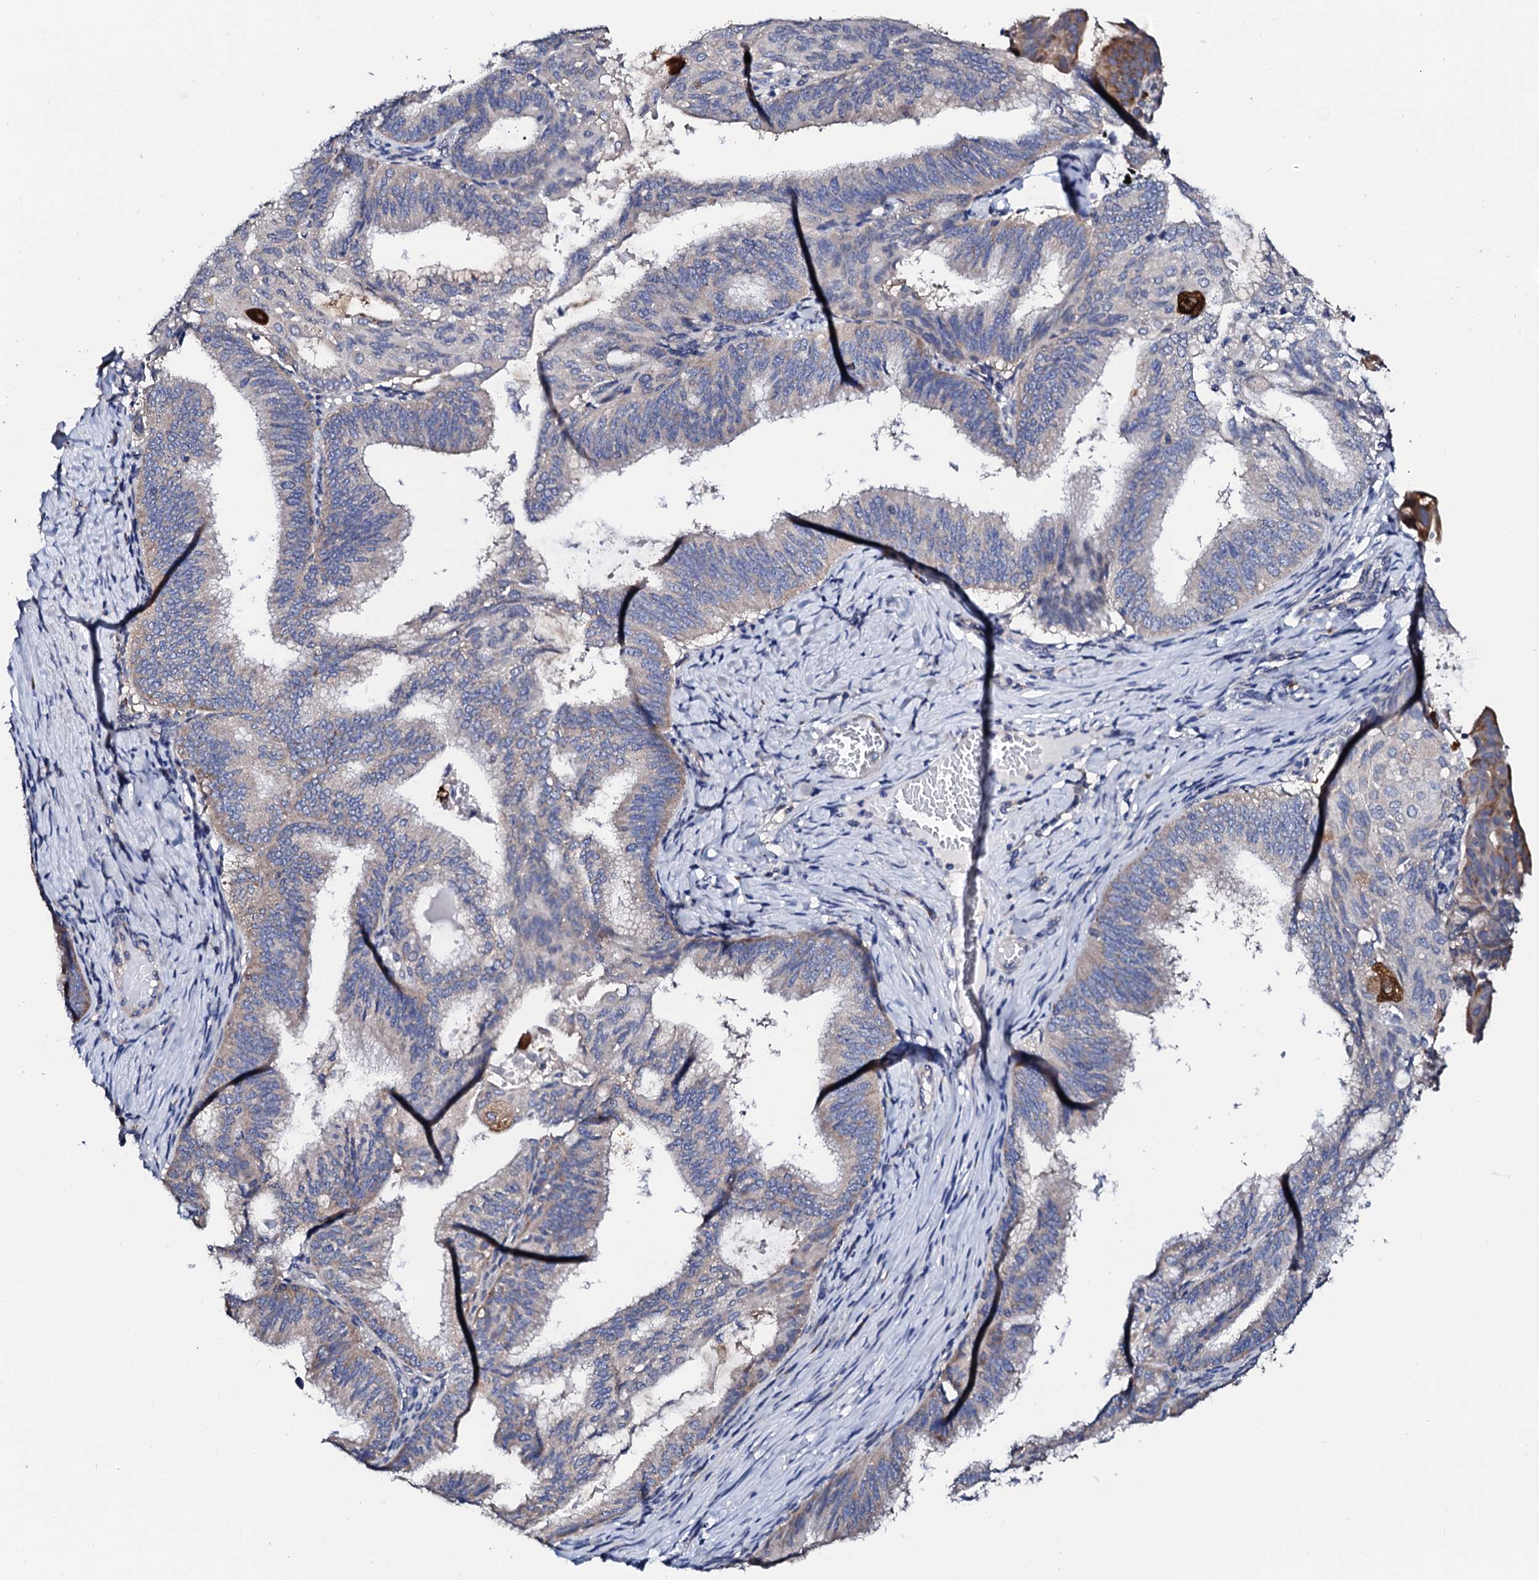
{"staining": {"intensity": "strong", "quantity": "<25%", "location": "cytoplasmic/membranous"}, "tissue": "endometrial cancer", "cell_type": "Tumor cells", "image_type": "cancer", "snomed": [{"axis": "morphology", "description": "Adenocarcinoma, NOS"}, {"axis": "topography", "description": "Endometrium"}], "caption": "Tumor cells demonstrate medium levels of strong cytoplasmic/membranous expression in approximately <25% of cells in endometrial adenocarcinoma.", "gene": "NUP58", "patient": {"sex": "female", "age": 49}}